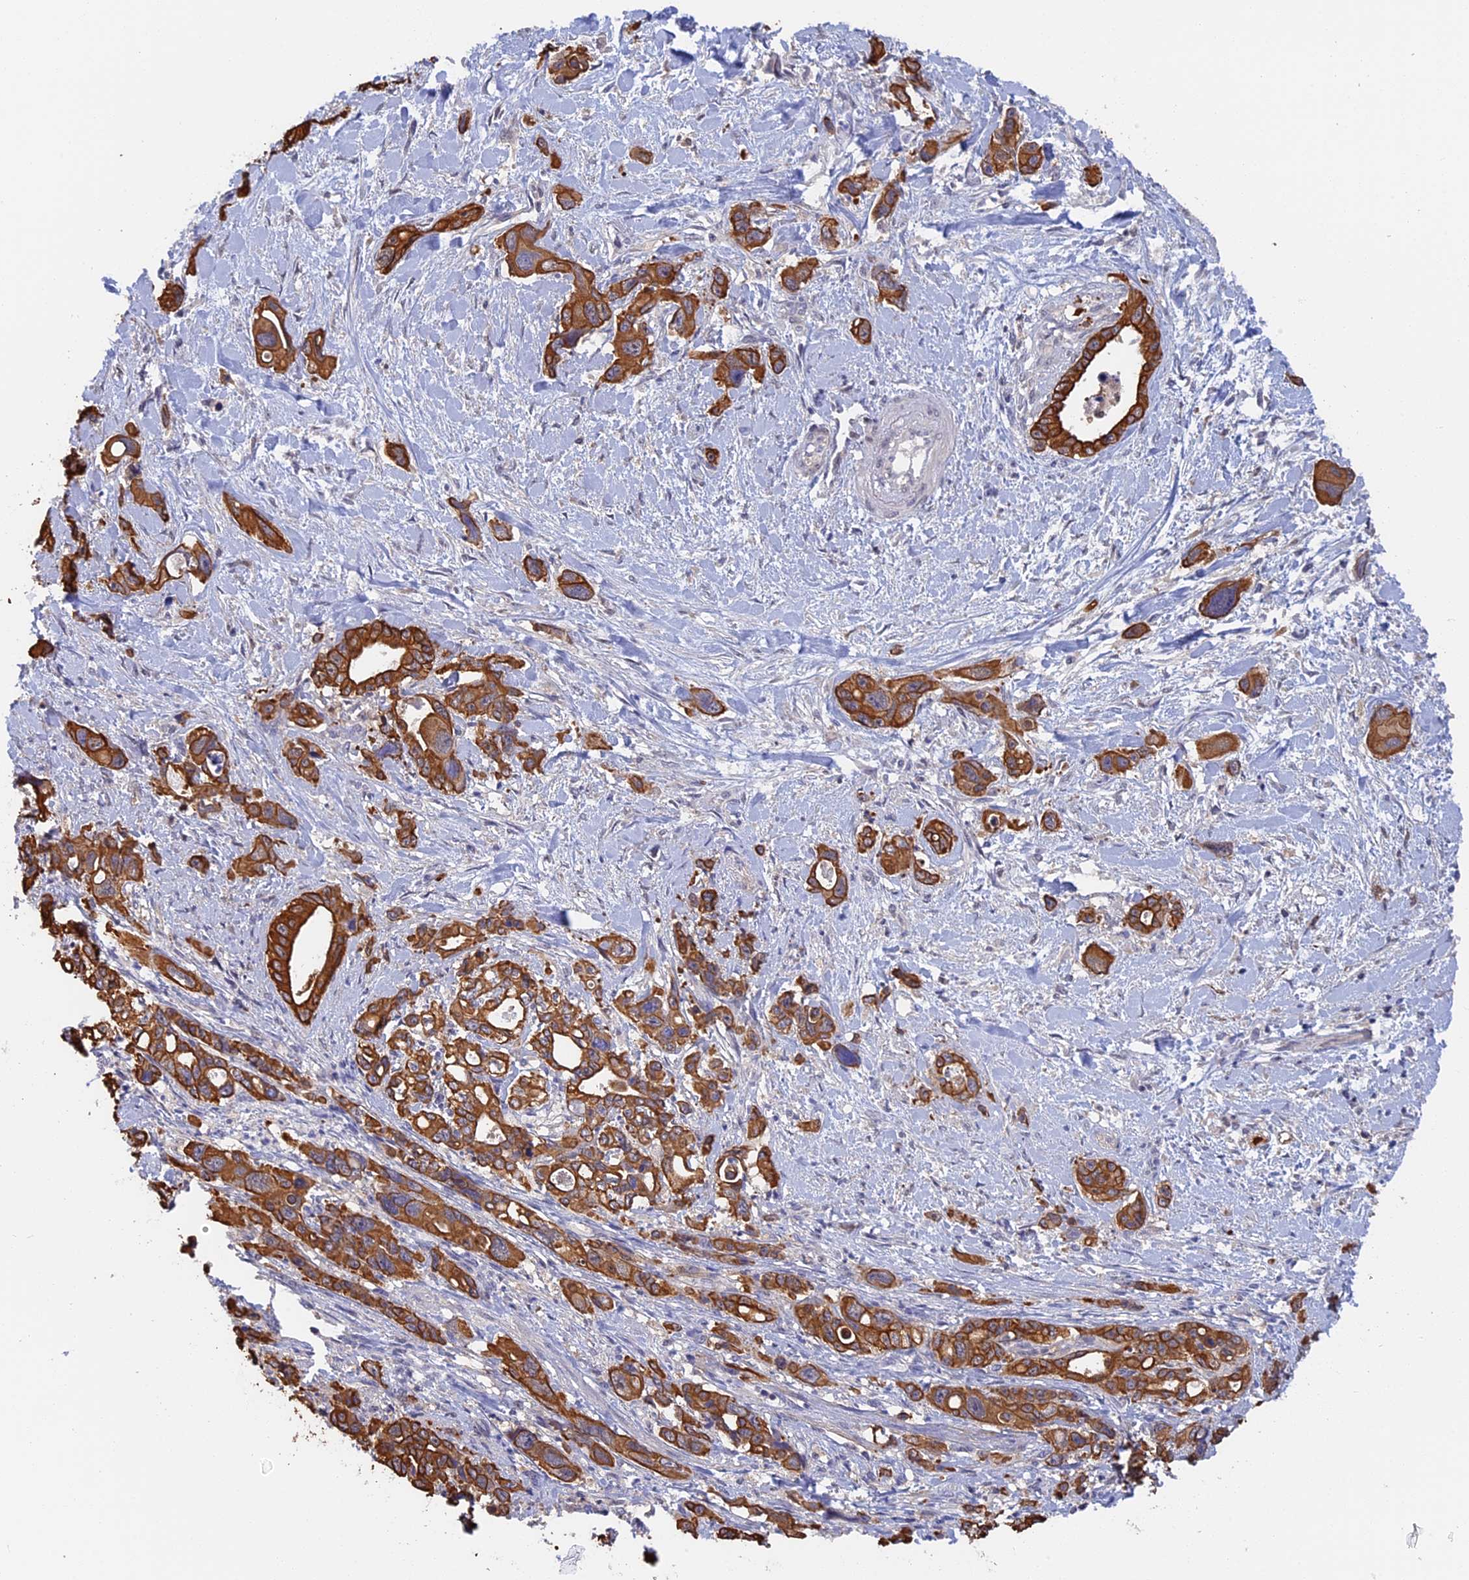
{"staining": {"intensity": "strong", "quantity": ">75%", "location": "cytoplasmic/membranous"}, "tissue": "pancreatic cancer", "cell_type": "Tumor cells", "image_type": "cancer", "snomed": [{"axis": "morphology", "description": "Adenocarcinoma, NOS"}, {"axis": "topography", "description": "Pancreas"}], "caption": "IHC staining of adenocarcinoma (pancreatic), which displays high levels of strong cytoplasmic/membranous expression in about >75% of tumor cells indicating strong cytoplasmic/membranous protein expression. The staining was performed using DAB (3,3'-diaminobenzidine) (brown) for protein detection and nuclei were counterstained in hematoxylin (blue).", "gene": "STUB1", "patient": {"sex": "male", "age": 46}}